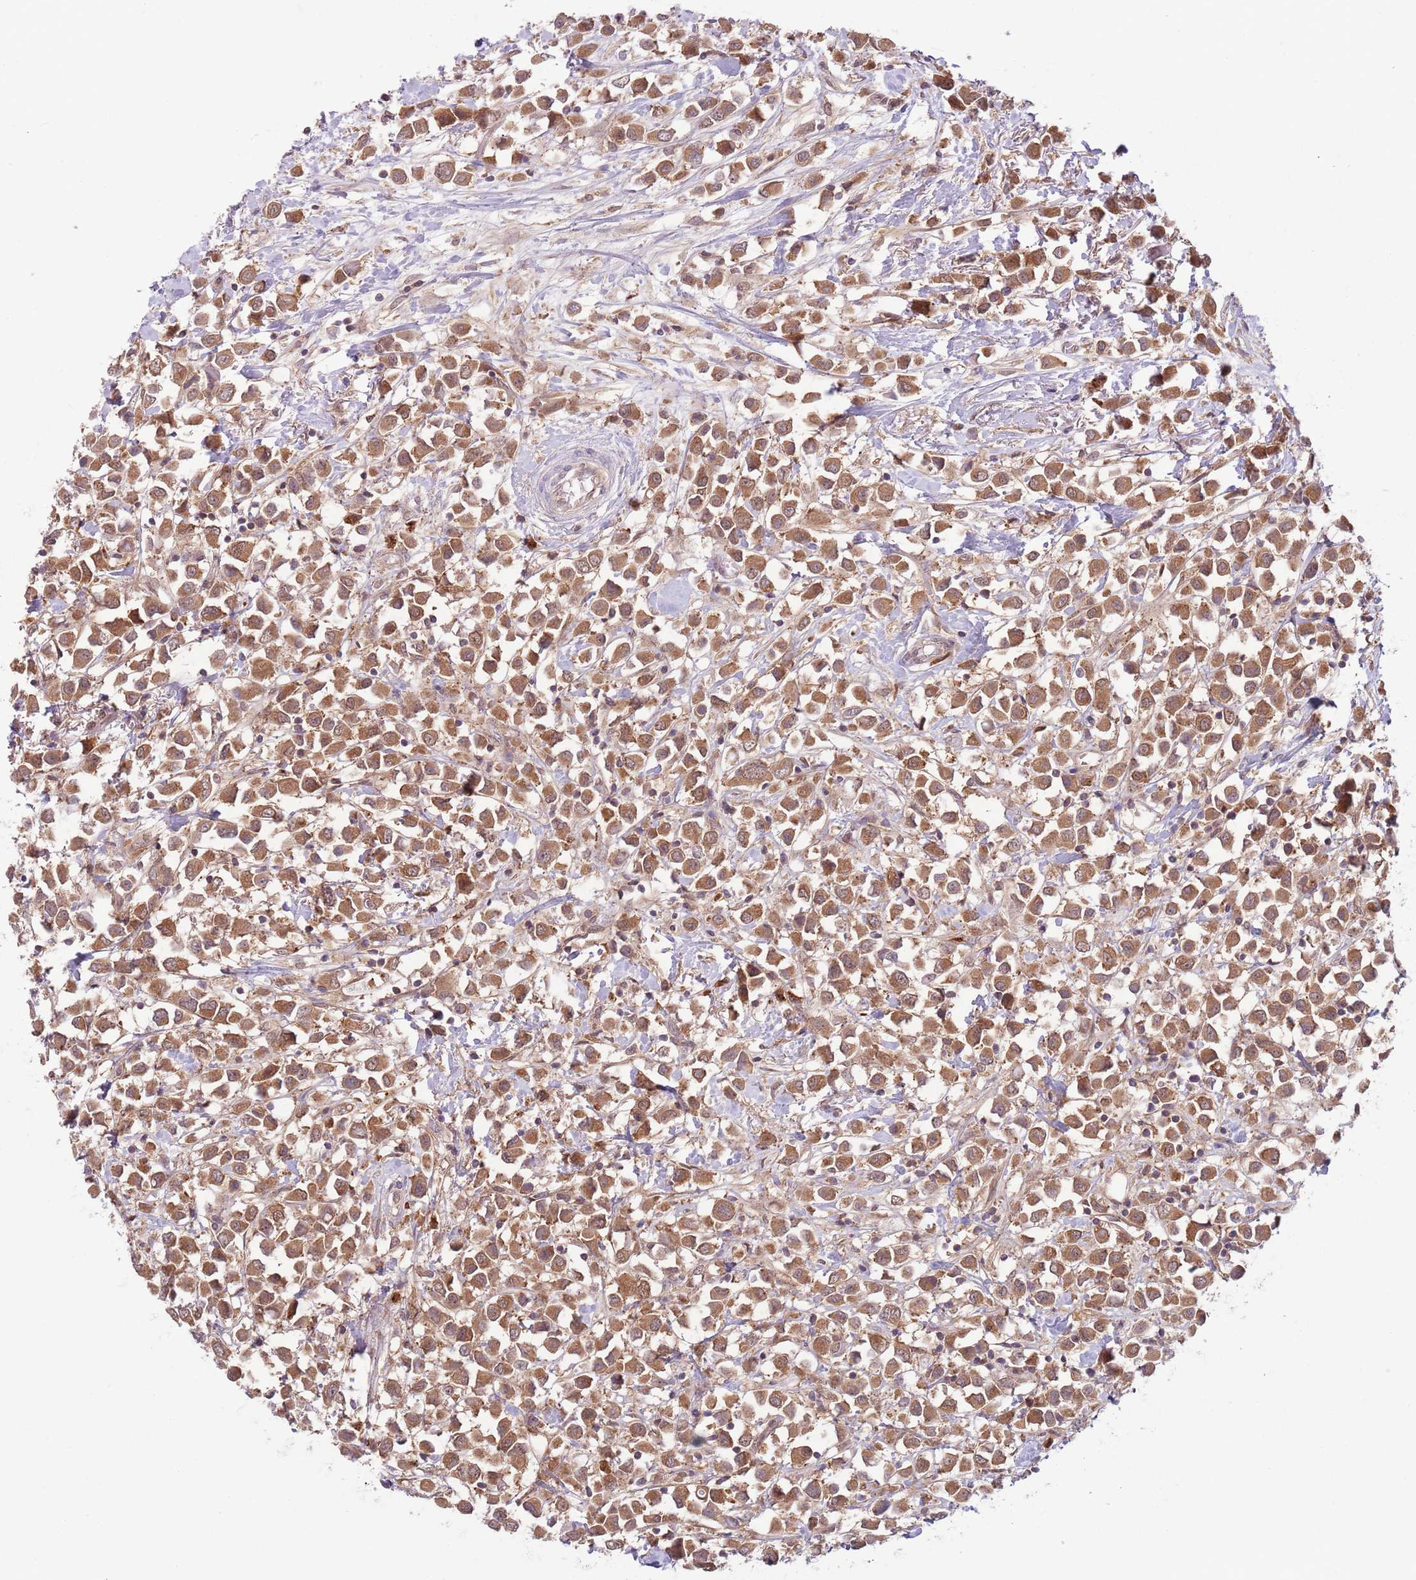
{"staining": {"intensity": "moderate", "quantity": ">75%", "location": "cytoplasmic/membranous"}, "tissue": "breast cancer", "cell_type": "Tumor cells", "image_type": "cancer", "snomed": [{"axis": "morphology", "description": "Duct carcinoma"}, {"axis": "topography", "description": "Breast"}], "caption": "Moderate cytoplasmic/membranous positivity is identified in approximately >75% of tumor cells in infiltrating ductal carcinoma (breast). Nuclei are stained in blue.", "gene": "COPE", "patient": {"sex": "female", "age": 61}}